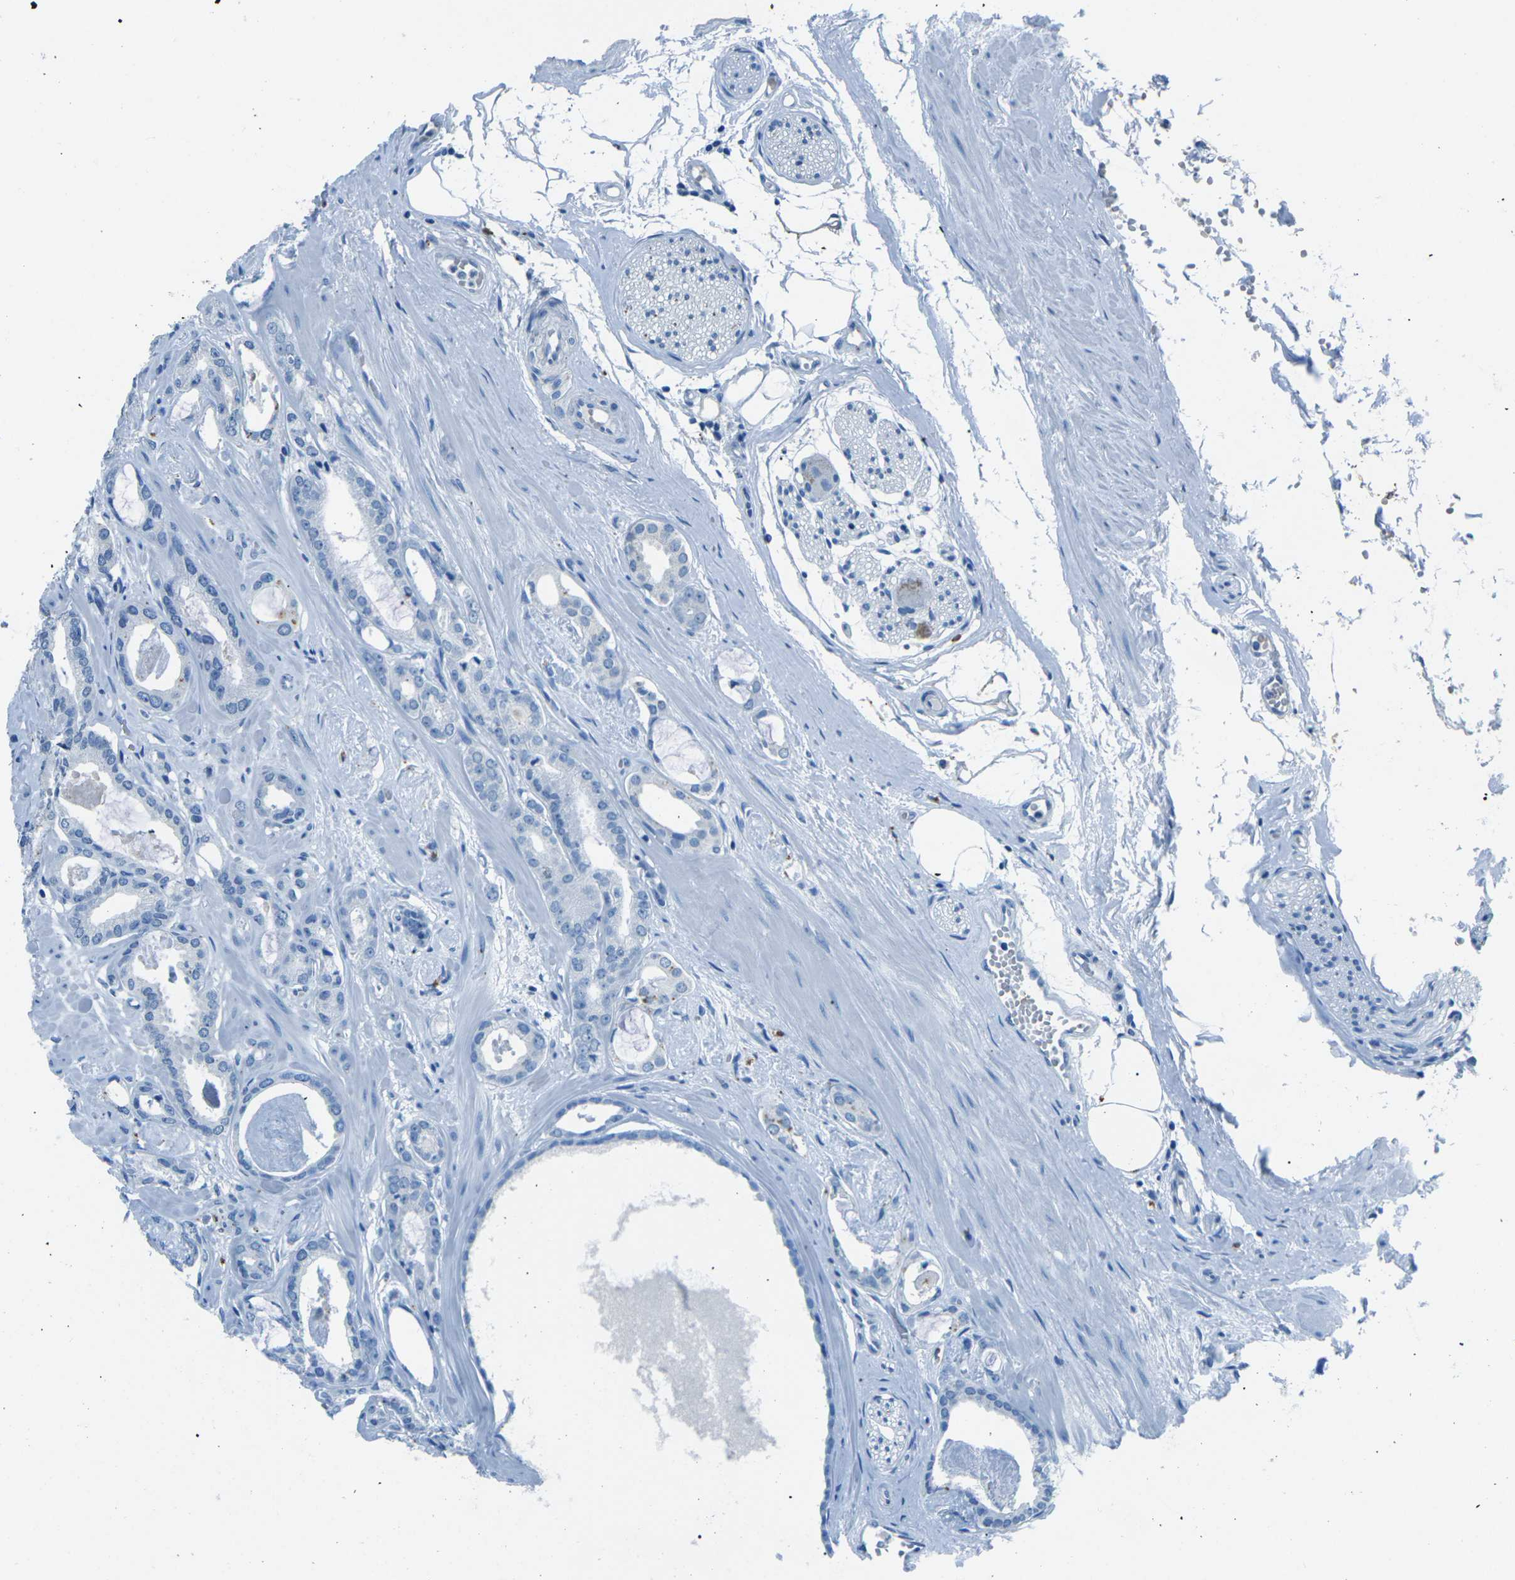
{"staining": {"intensity": "negative", "quantity": "none", "location": "none"}, "tissue": "prostate cancer", "cell_type": "Tumor cells", "image_type": "cancer", "snomed": [{"axis": "morphology", "description": "Adenocarcinoma, Low grade"}, {"axis": "topography", "description": "Prostate"}], "caption": "This is an immunohistochemistry (IHC) histopathology image of human prostate cancer (adenocarcinoma (low-grade)). There is no staining in tumor cells.", "gene": "MYH8", "patient": {"sex": "male", "age": 53}}